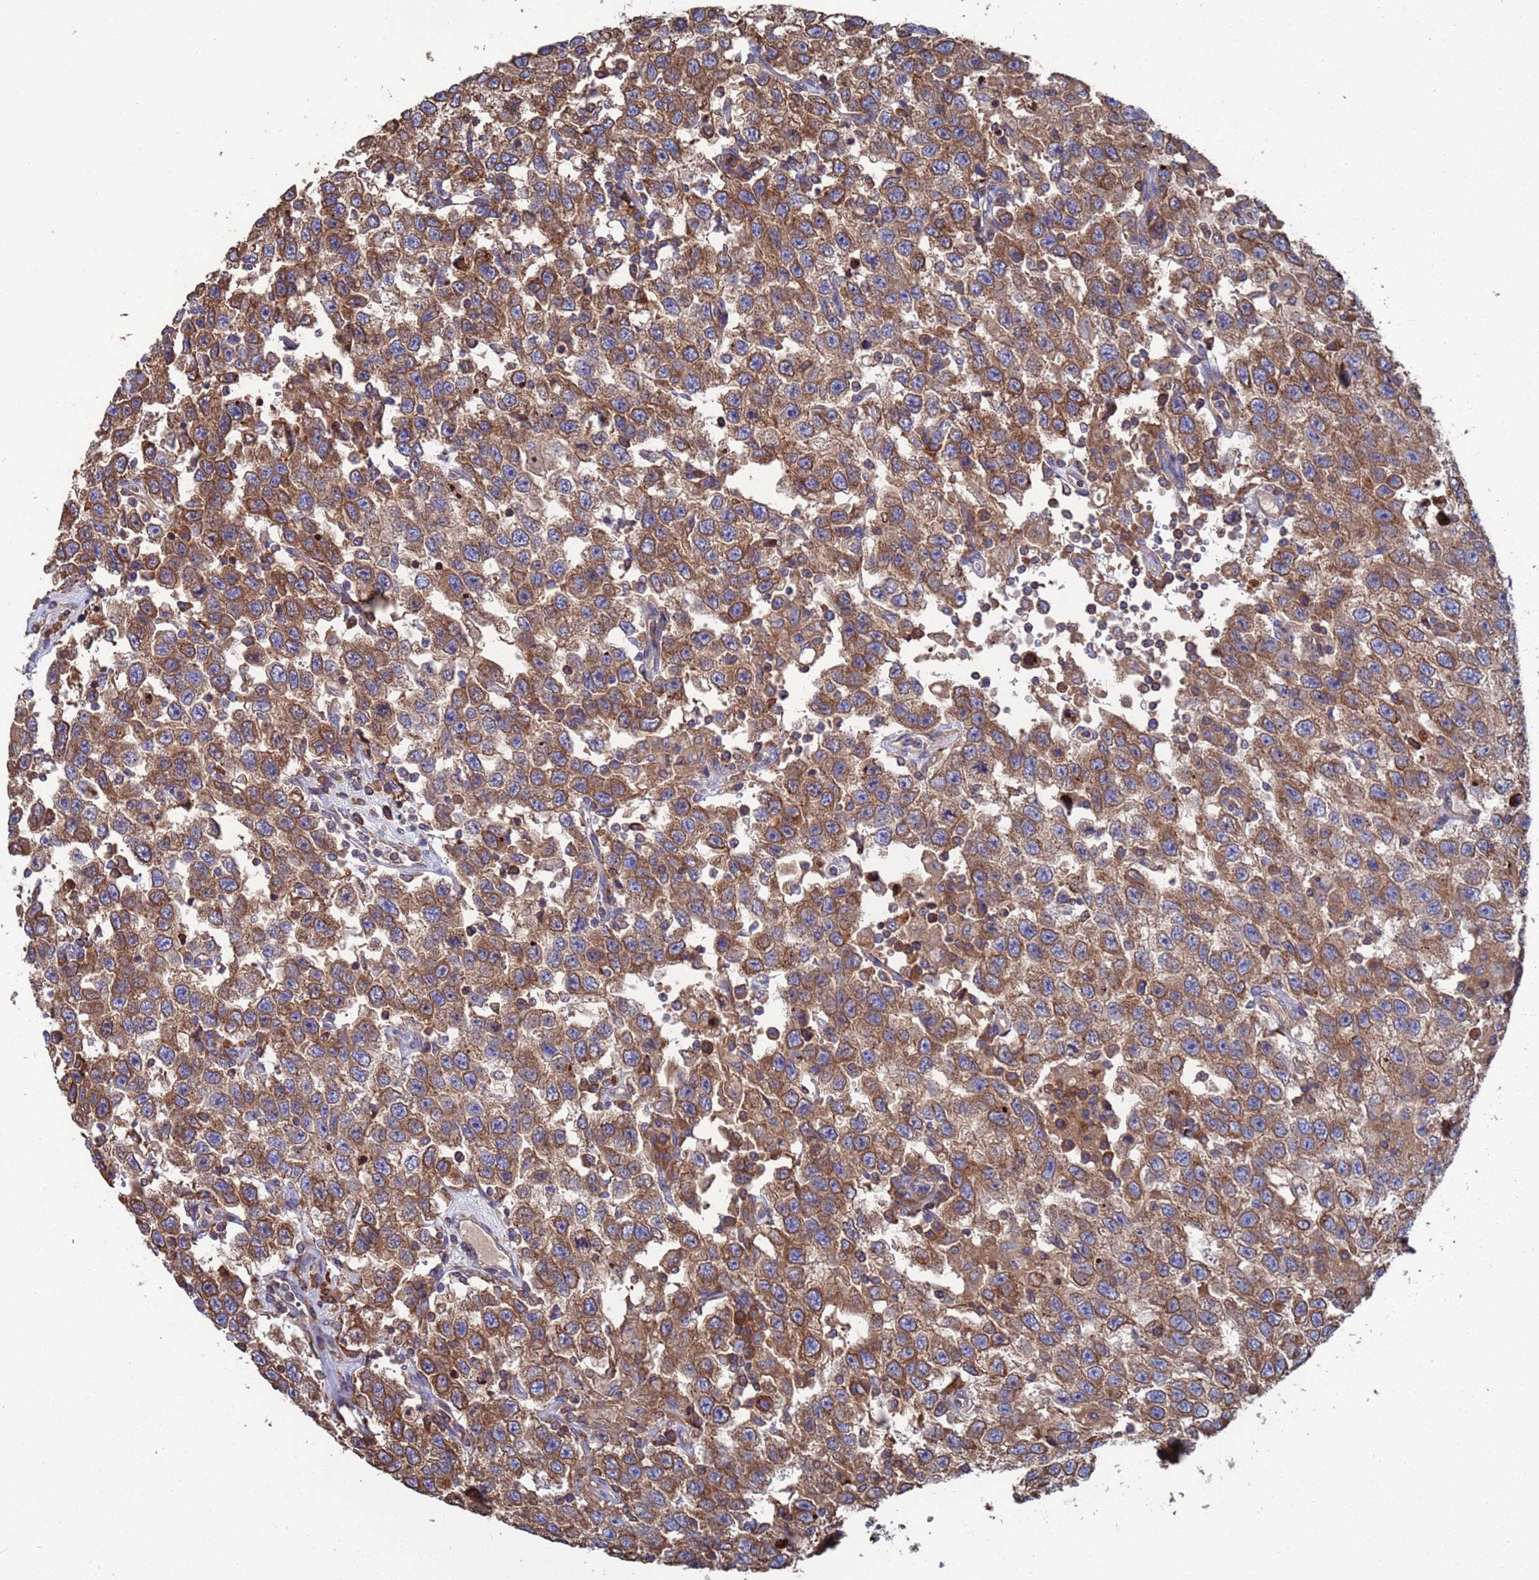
{"staining": {"intensity": "moderate", "quantity": ">75%", "location": "cytoplasmic/membranous"}, "tissue": "testis cancer", "cell_type": "Tumor cells", "image_type": "cancer", "snomed": [{"axis": "morphology", "description": "Seminoma, NOS"}, {"axis": "topography", "description": "Testis"}], "caption": "Moderate cytoplasmic/membranous positivity is appreciated in about >75% of tumor cells in testis seminoma.", "gene": "PYCR1", "patient": {"sex": "male", "age": 41}}